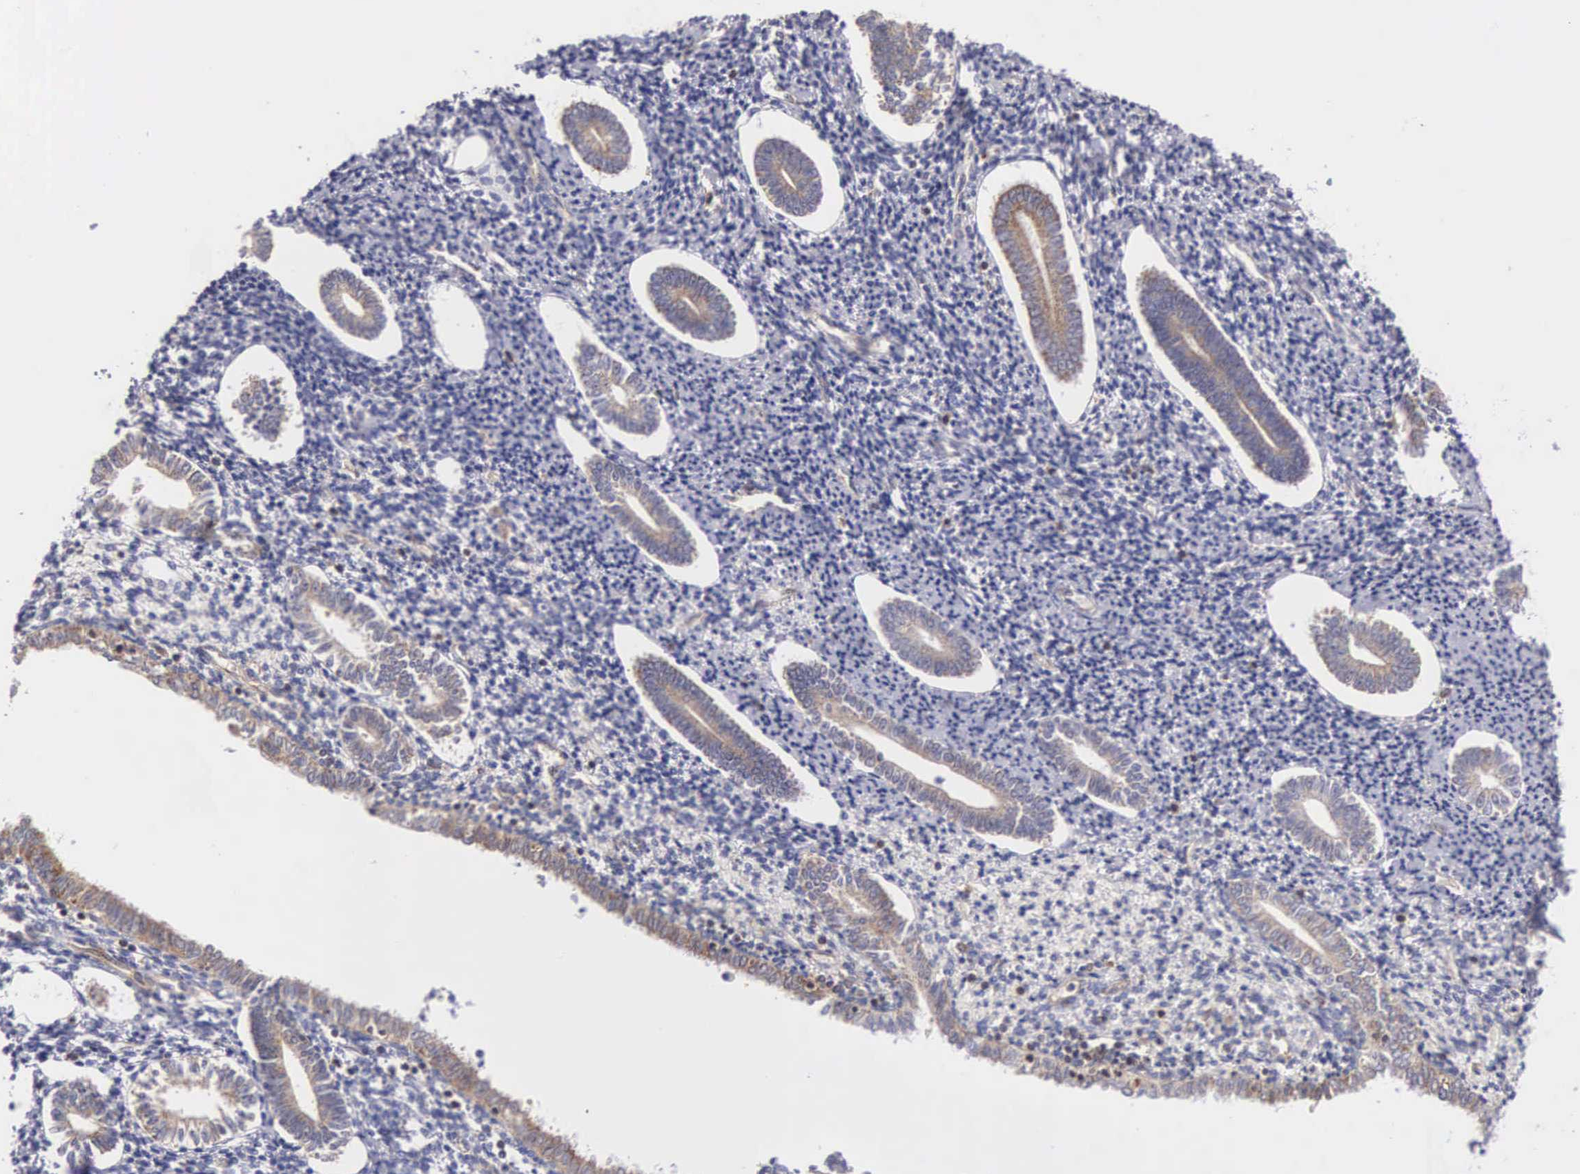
{"staining": {"intensity": "weak", "quantity": "25%-75%", "location": "cytoplasmic/membranous"}, "tissue": "endometrium", "cell_type": "Cells in endometrial stroma", "image_type": "normal", "snomed": [{"axis": "morphology", "description": "Normal tissue, NOS"}, {"axis": "topography", "description": "Endometrium"}], "caption": "Protein expression analysis of normal endometrium exhibits weak cytoplasmic/membranous staining in about 25%-75% of cells in endometrial stroma. The staining was performed using DAB (3,3'-diaminobenzidine), with brown indicating positive protein expression. Nuclei are stained blue with hematoxylin.", "gene": "DHRS1", "patient": {"sex": "female", "age": 52}}